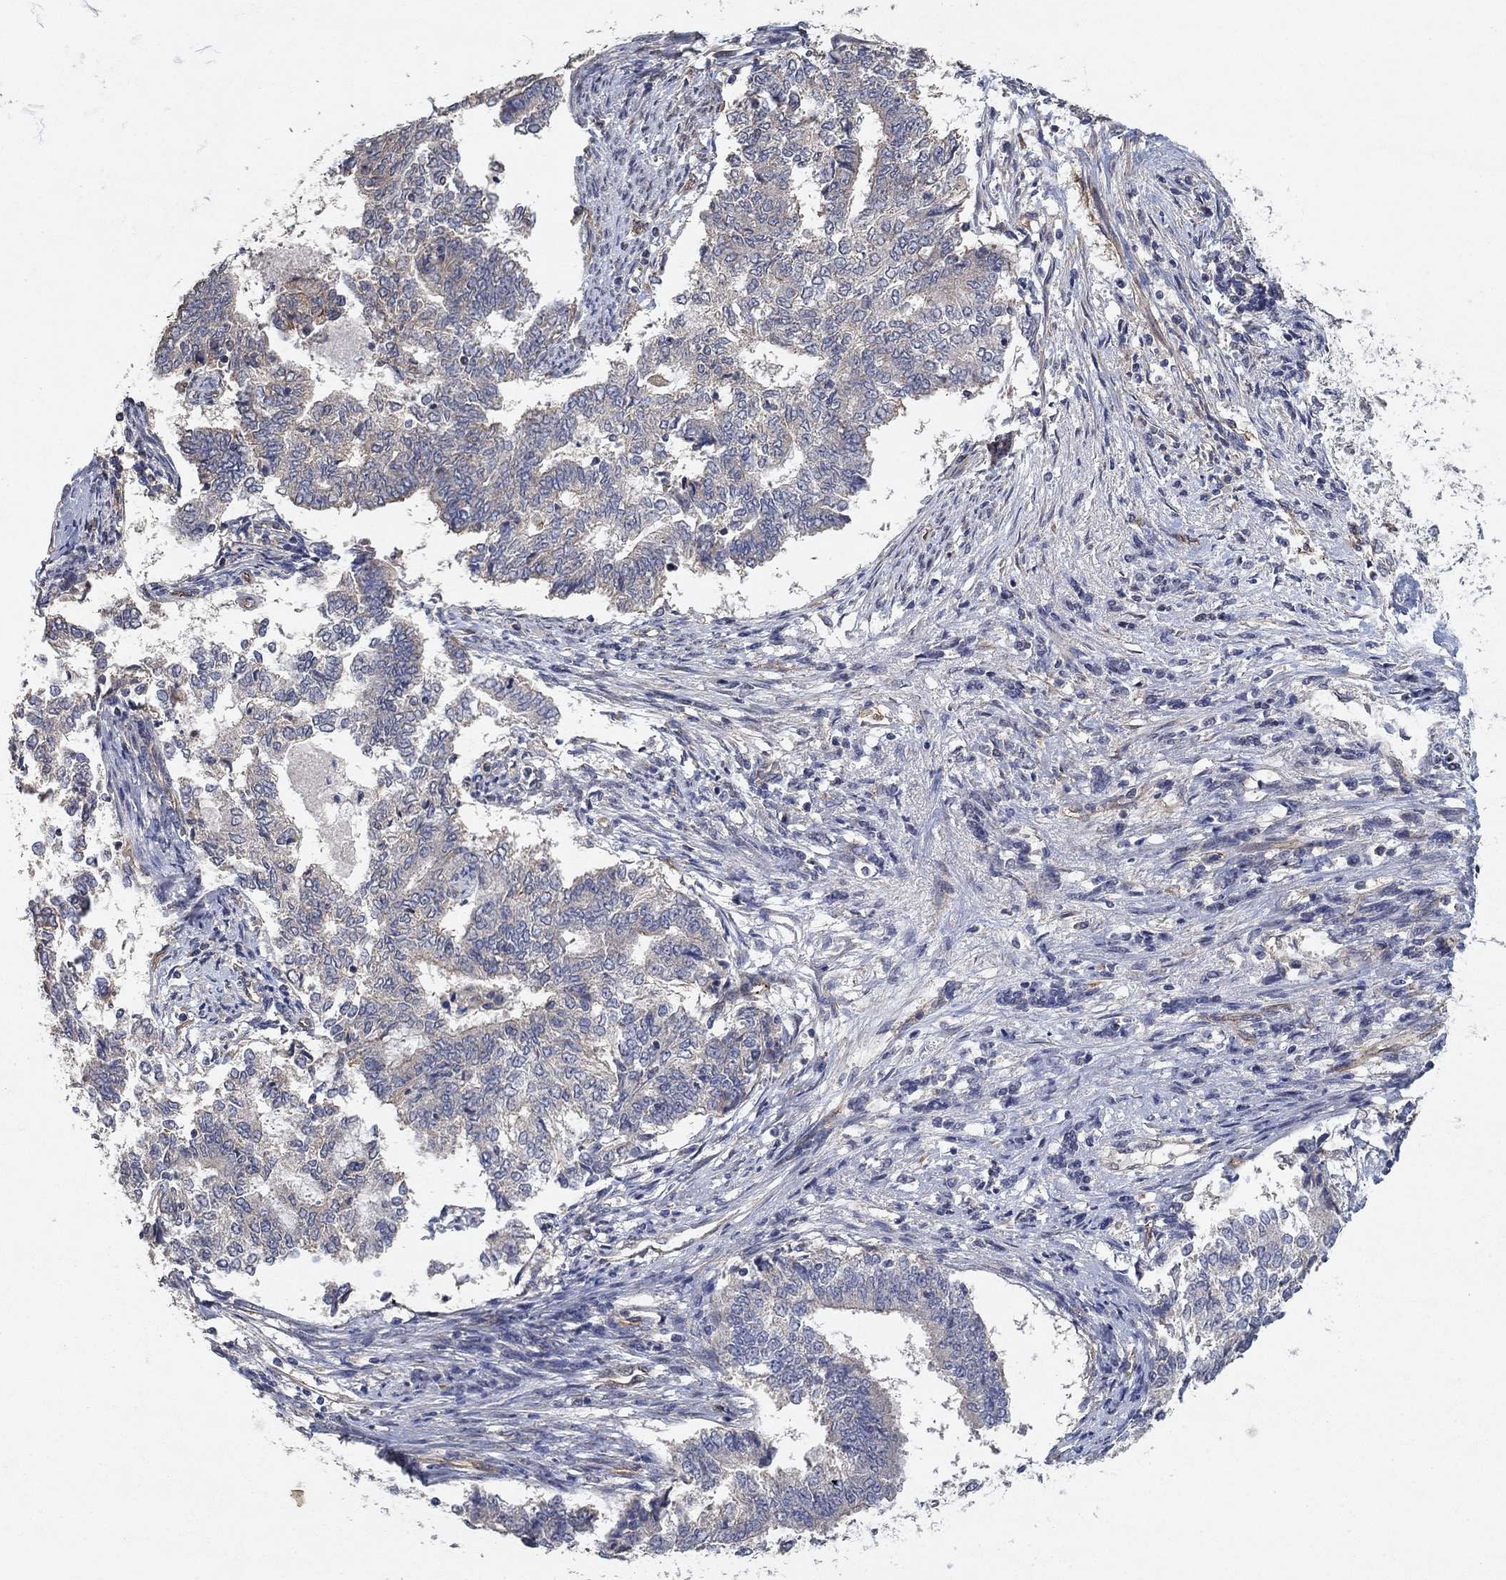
{"staining": {"intensity": "negative", "quantity": "none", "location": "none"}, "tissue": "endometrial cancer", "cell_type": "Tumor cells", "image_type": "cancer", "snomed": [{"axis": "morphology", "description": "Adenocarcinoma, NOS"}, {"axis": "topography", "description": "Endometrium"}], "caption": "Tumor cells are negative for protein expression in human adenocarcinoma (endometrial).", "gene": "MCUR1", "patient": {"sex": "female", "age": 65}}